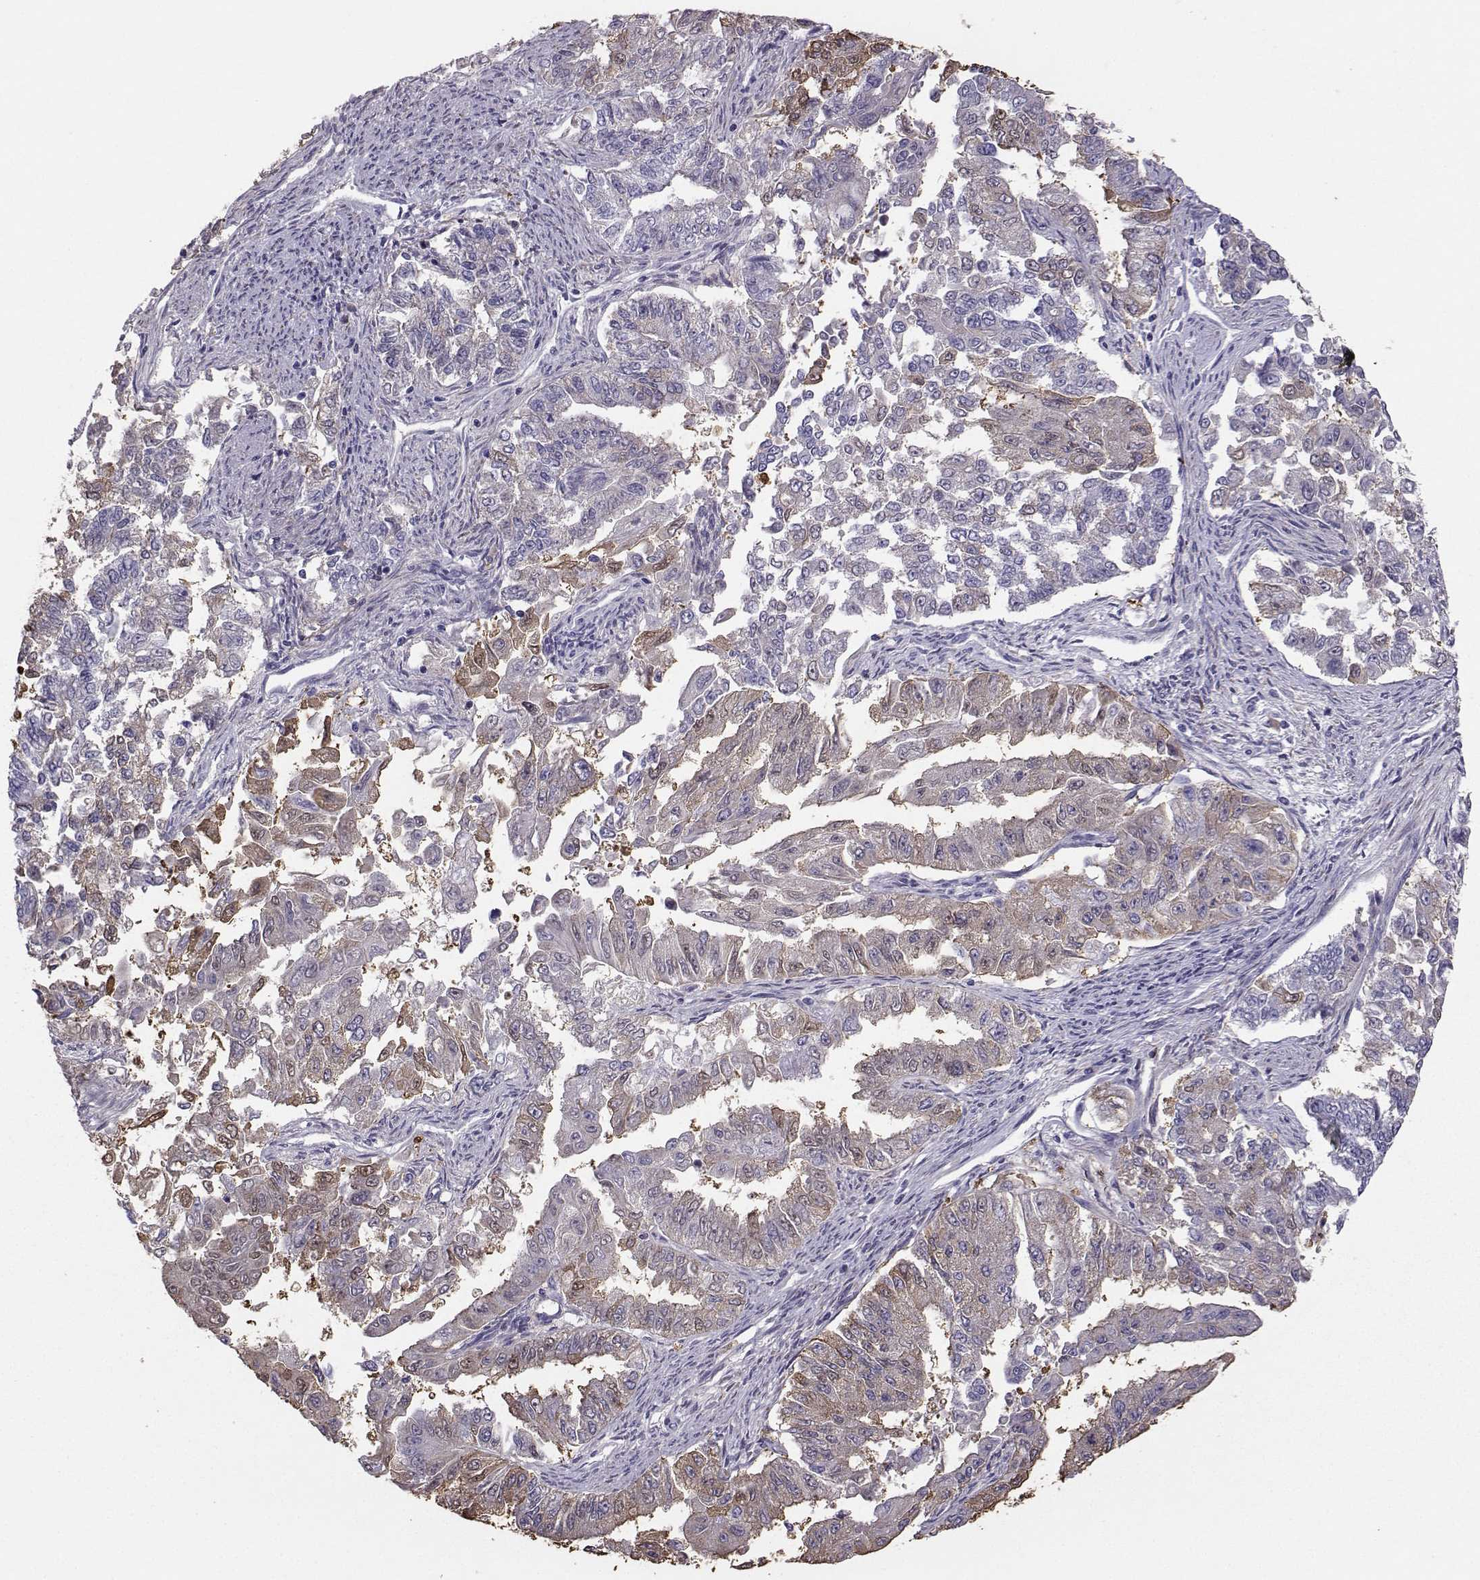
{"staining": {"intensity": "moderate", "quantity": "<25%", "location": "cytoplasmic/membranous"}, "tissue": "endometrial cancer", "cell_type": "Tumor cells", "image_type": "cancer", "snomed": [{"axis": "morphology", "description": "Adenocarcinoma, NOS"}, {"axis": "topography", "description": "Uterus"}], "caption": "Adenocarcinoma (endometrial) was stained to show a protein in brown. There is low levels of moderate cytoplasmic/membranous expression in approximately <25% of tumor cells.", "gene": "DCLK3", "patient": {"sex": "female", "age": 59}}